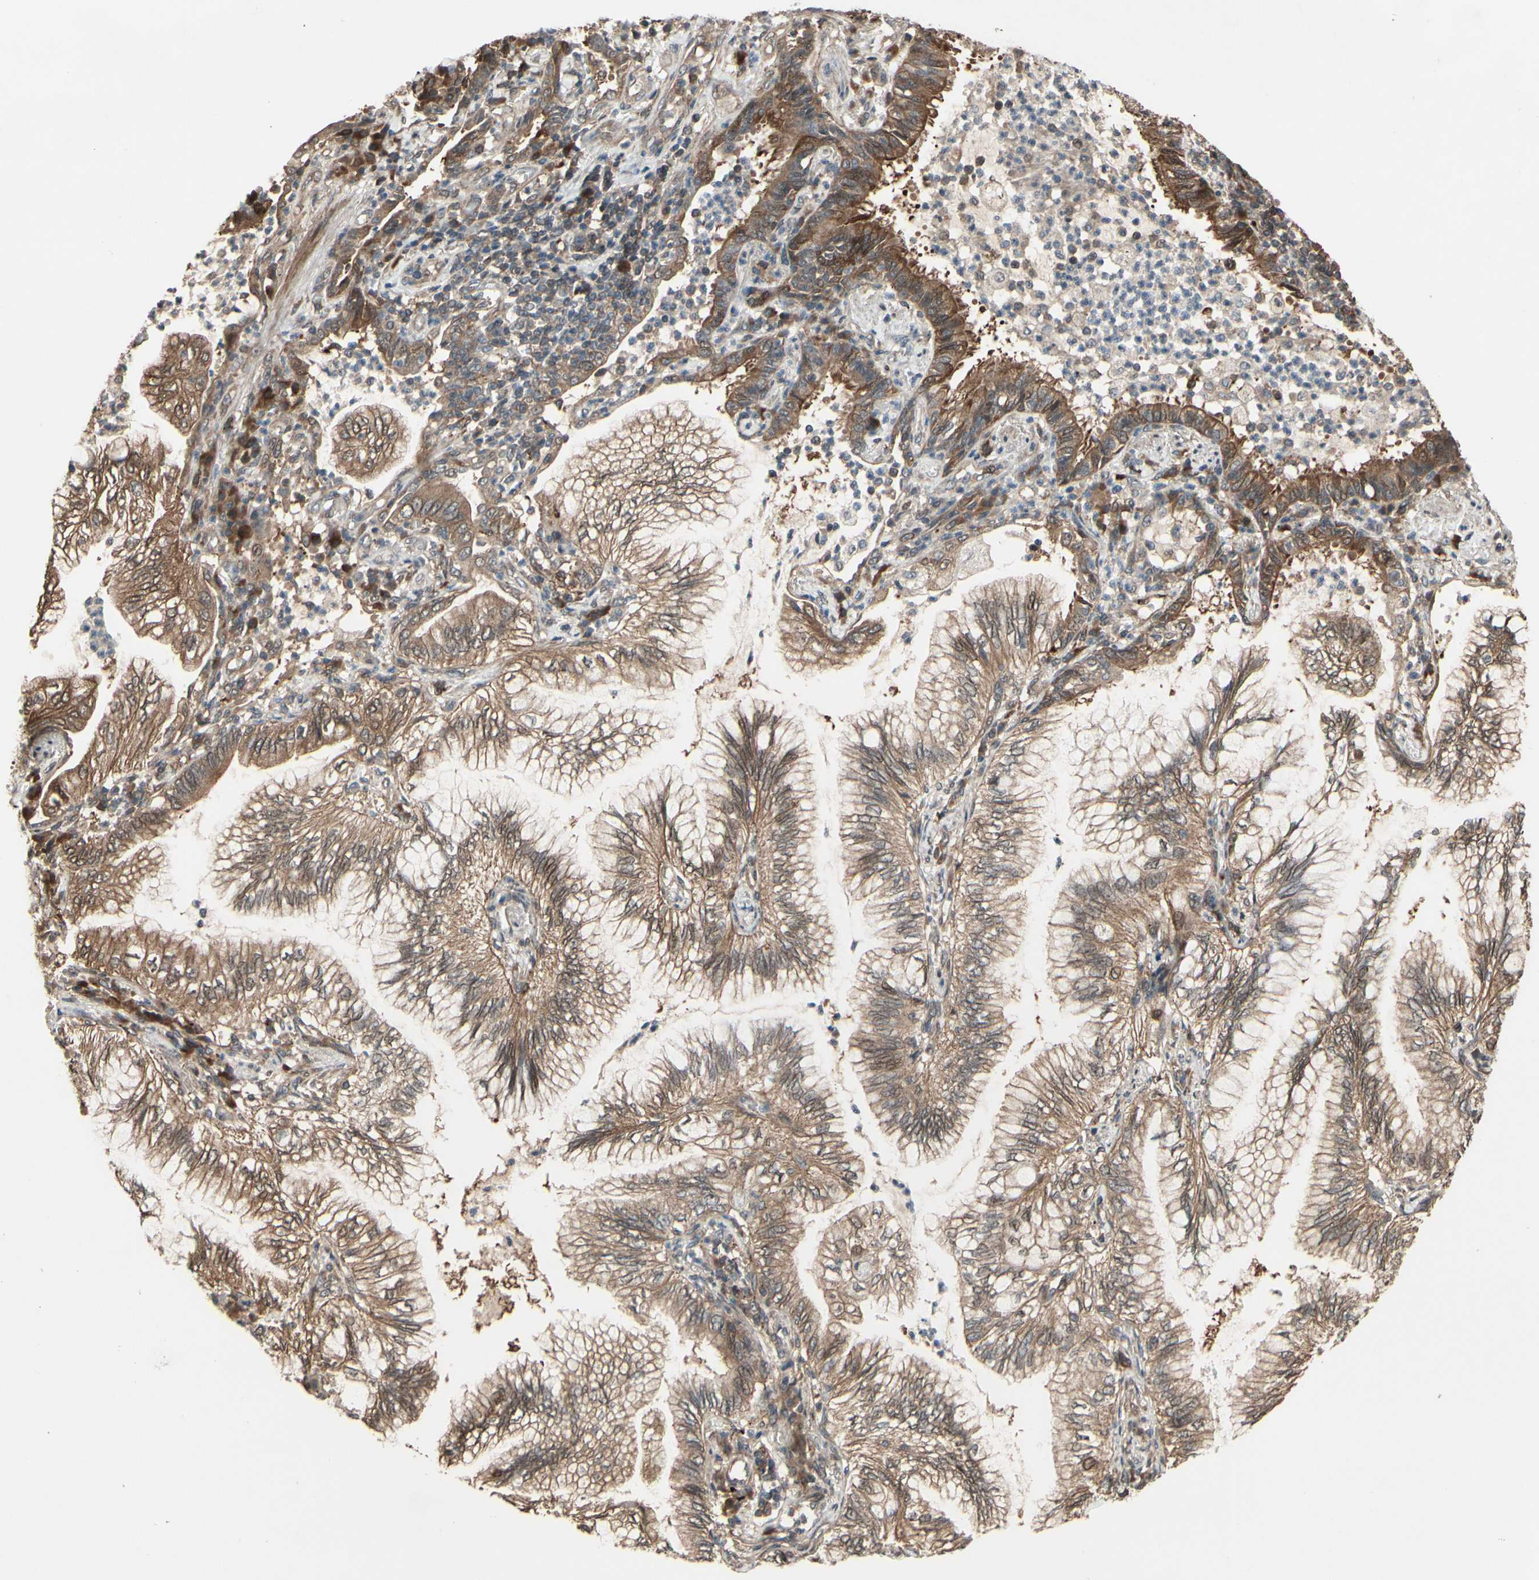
{"staining": {"intensity": "moderate", "quantity": "<25%", "location": "cytoplasmic/membranous"}, "tissue": "lung cancer", "cell_type": "Tumor cells", "image_type": "cancer", "snomed": [{"axis": "morphology", "description": "Normal tissue, NOS"}, {"axis": "morphology", "description": "Adenocarcinoma, NOS"}, {"axis": "topography", "description": "Bronchus"}, {"axis": "topography", "description": "Lung"}], "caption": "Approximately <25% of tumor cells in human lung cancer demonstrate moderate cytoplasmic/membranous protein positivity as visualized by brown immunohistochemical staining.", "gene": "CSF1R", "patient": {"sex": "female", "age": 70}}